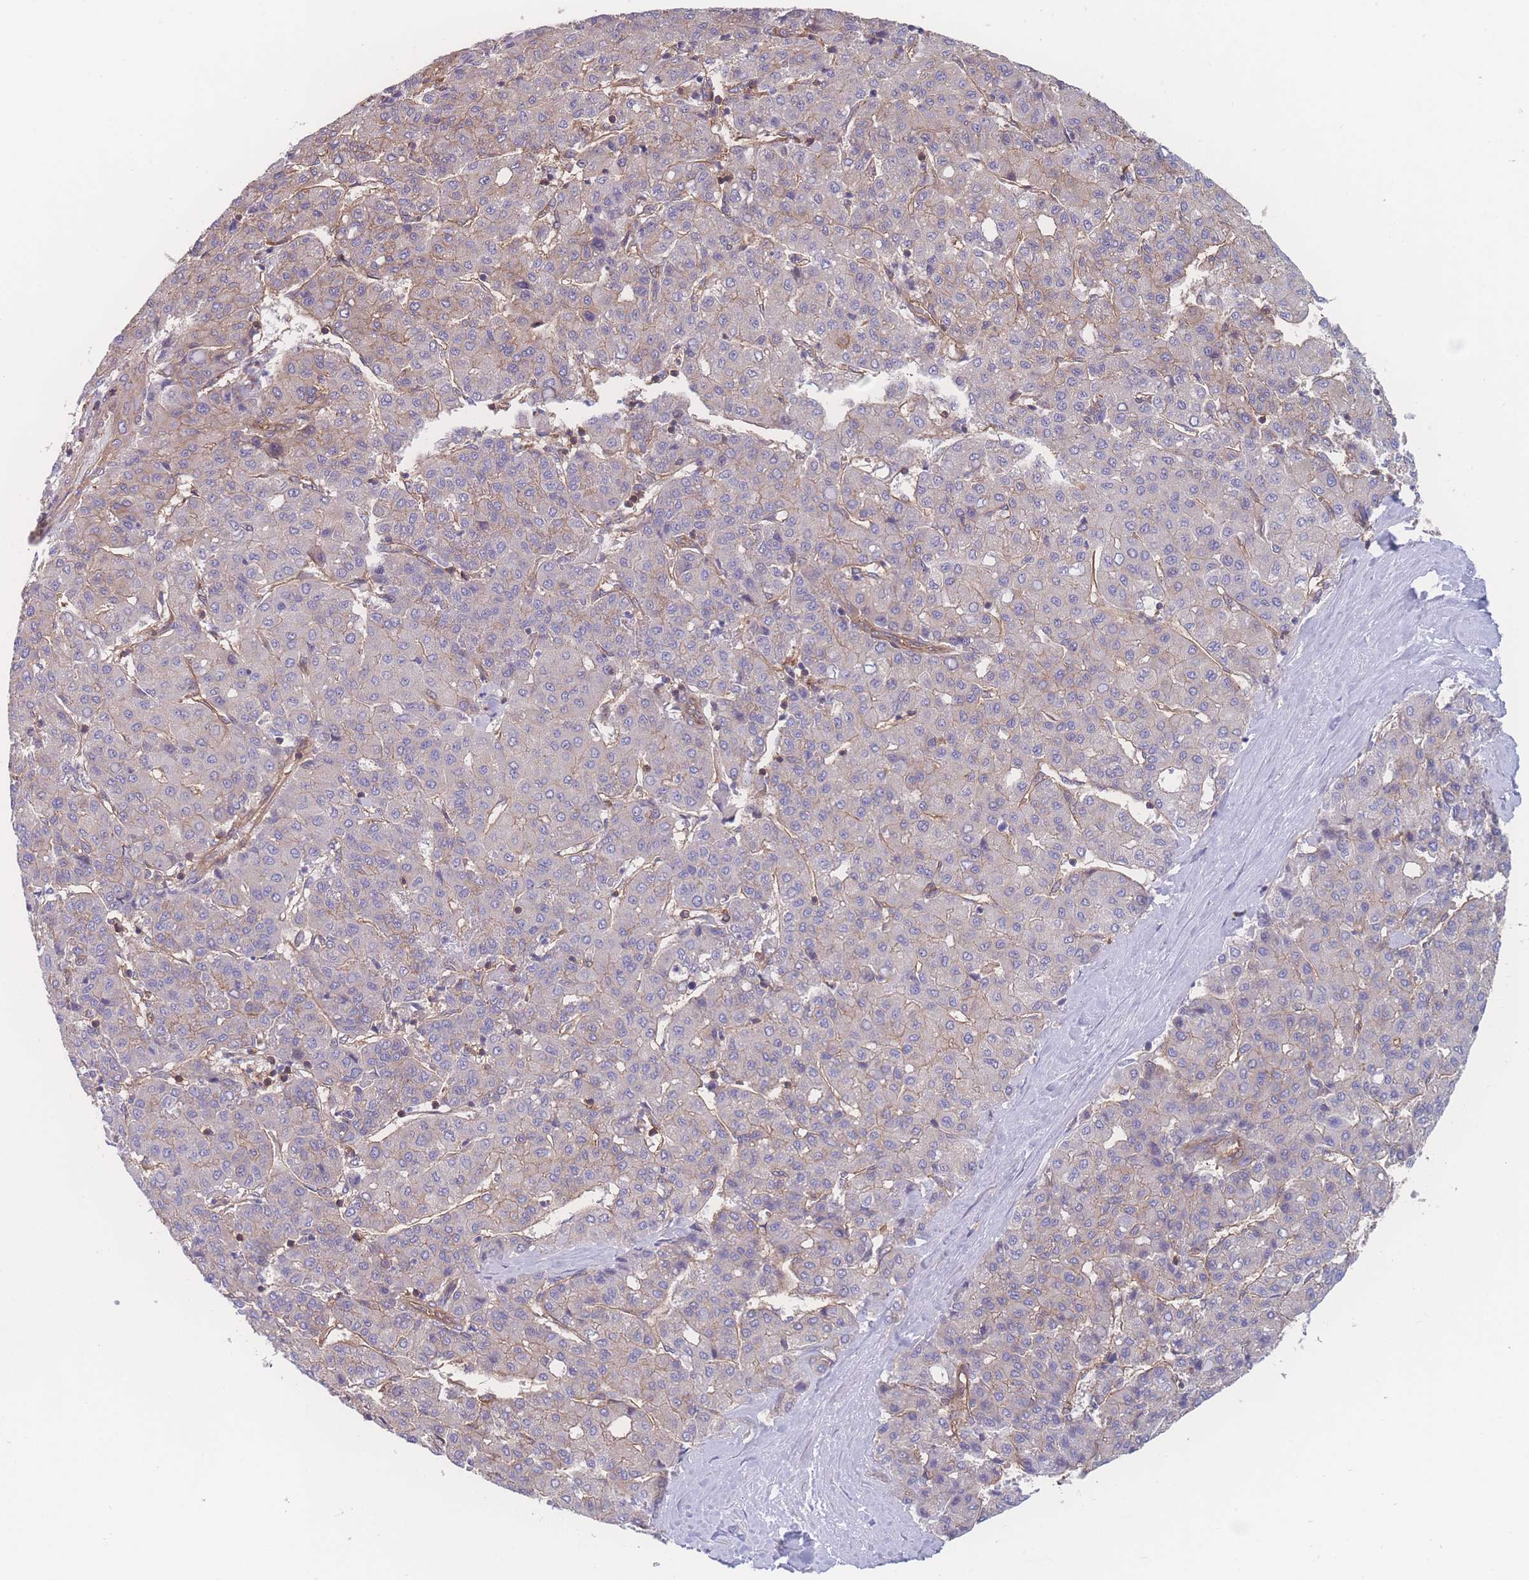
{"staining": {"intensity": "weak", "quantity": "25%-75%", "location": "cytoplasmic/membranous"}, "tissue": "liver cancer", "cell_type": "Tumor cells", "image_type": "cancer", "snomed": [{"axis": "morphology", "description": "Carcinoma, Hepatocellular, NOS"}, {"axis": "topography", "description": "Liver"}], "caption": "Immunohistochemical staining of human hepatocellular carcinoma (liver) reveals low levels of weak cytoplasmic/membranous expression in about 25%-75% of tumor cells.", "gene": "CFAP97", "patient": {"sex": "male", "age": 65}}